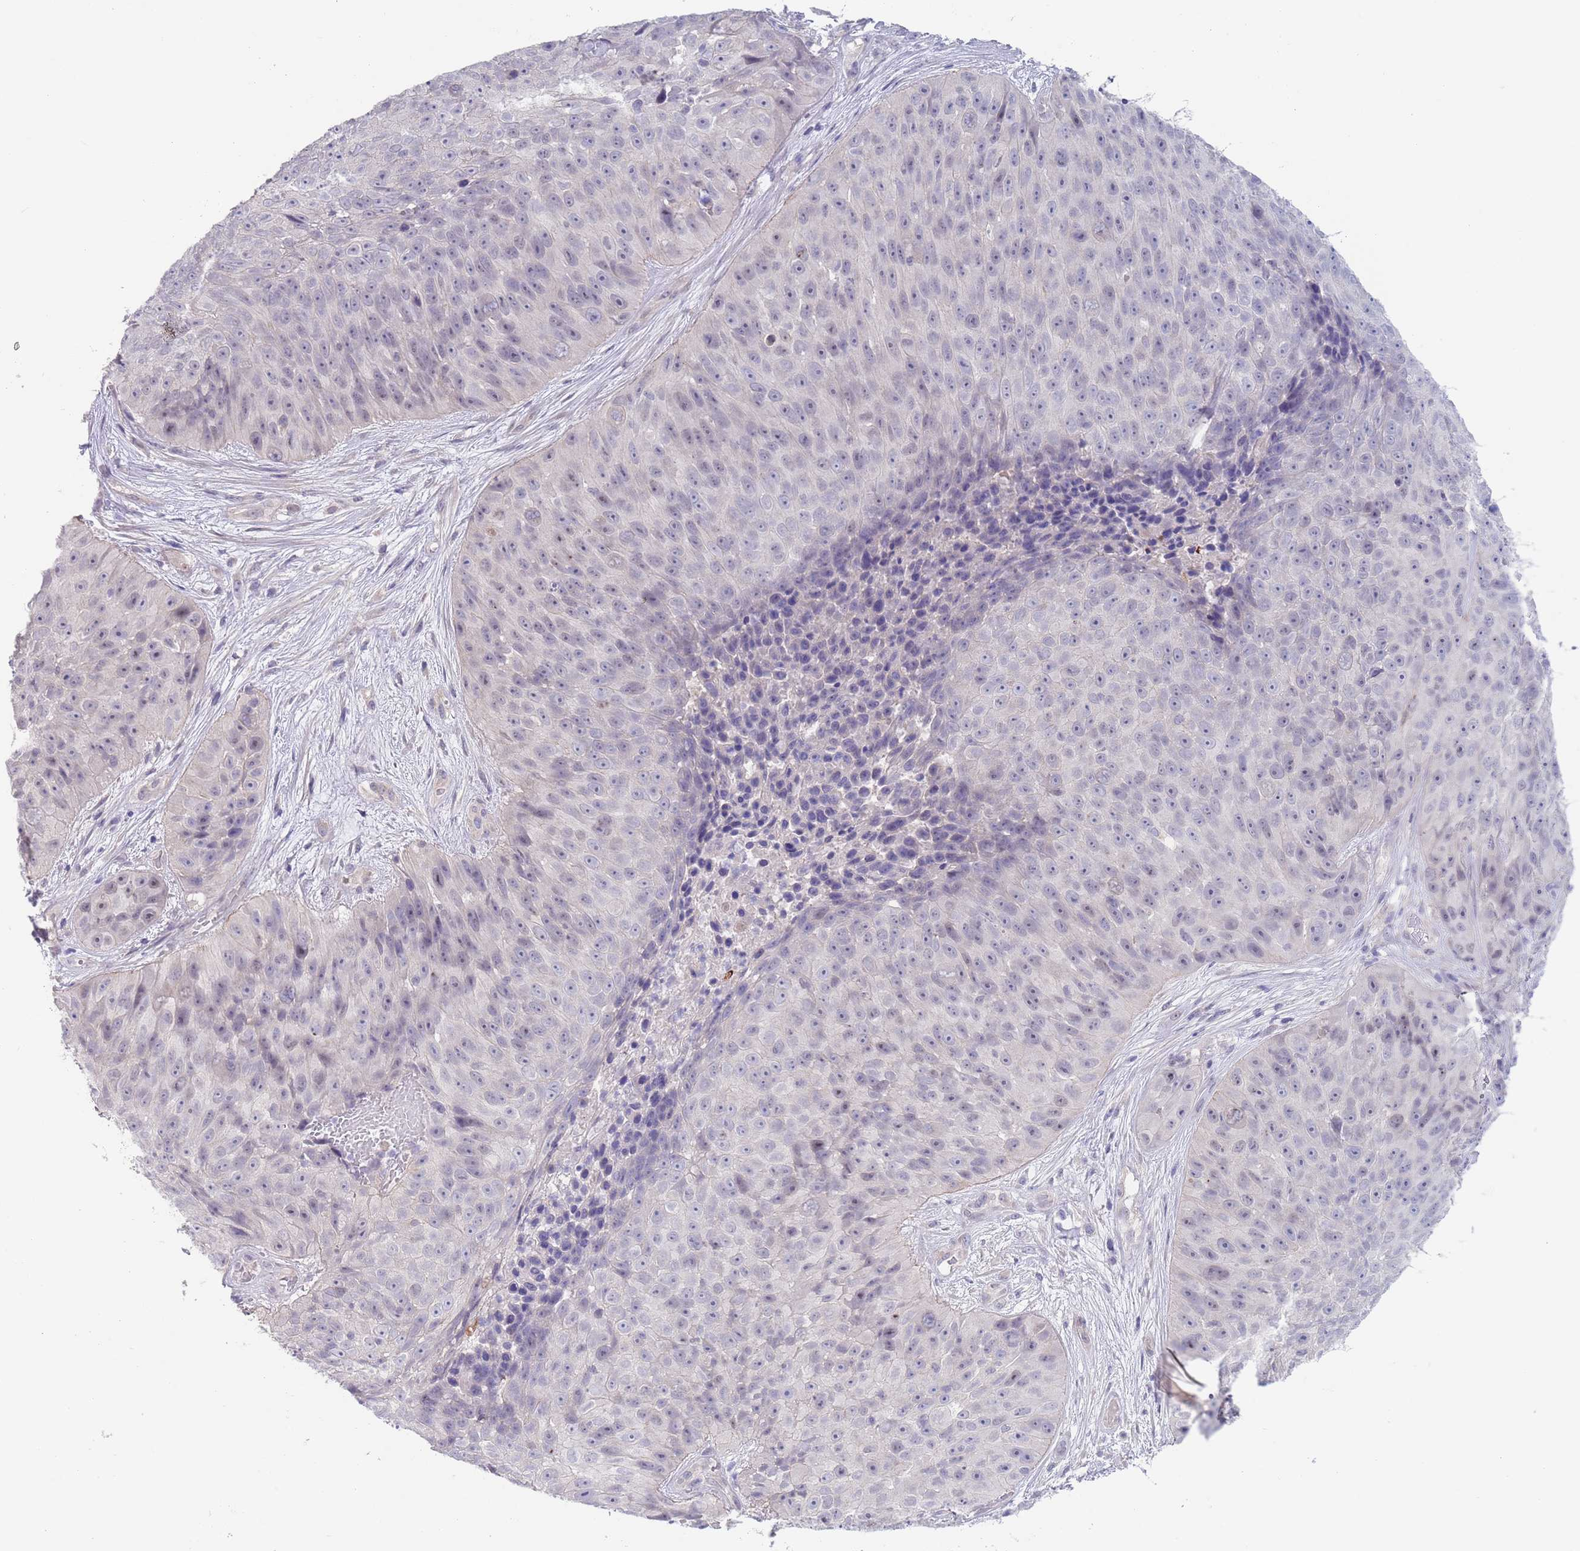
{"staining": {"intensity": "negative", "quantity": "none", "location": "none"}, "tissue": "skin cancer", "cell_type": "Tumor cells", "image_type": "cancer", "snomed": [{"axis": "morphology", "description": "Squamous cell carcinoma, NOS"}, {"axis": "topography", "description": "Skin"}], "caption": "Image shows no significant protein staining in tumor cells of skin cancer (squamous cell carcinoma).", "gene": "RNF169", "patient": {"sex": "female", "age": 87}}